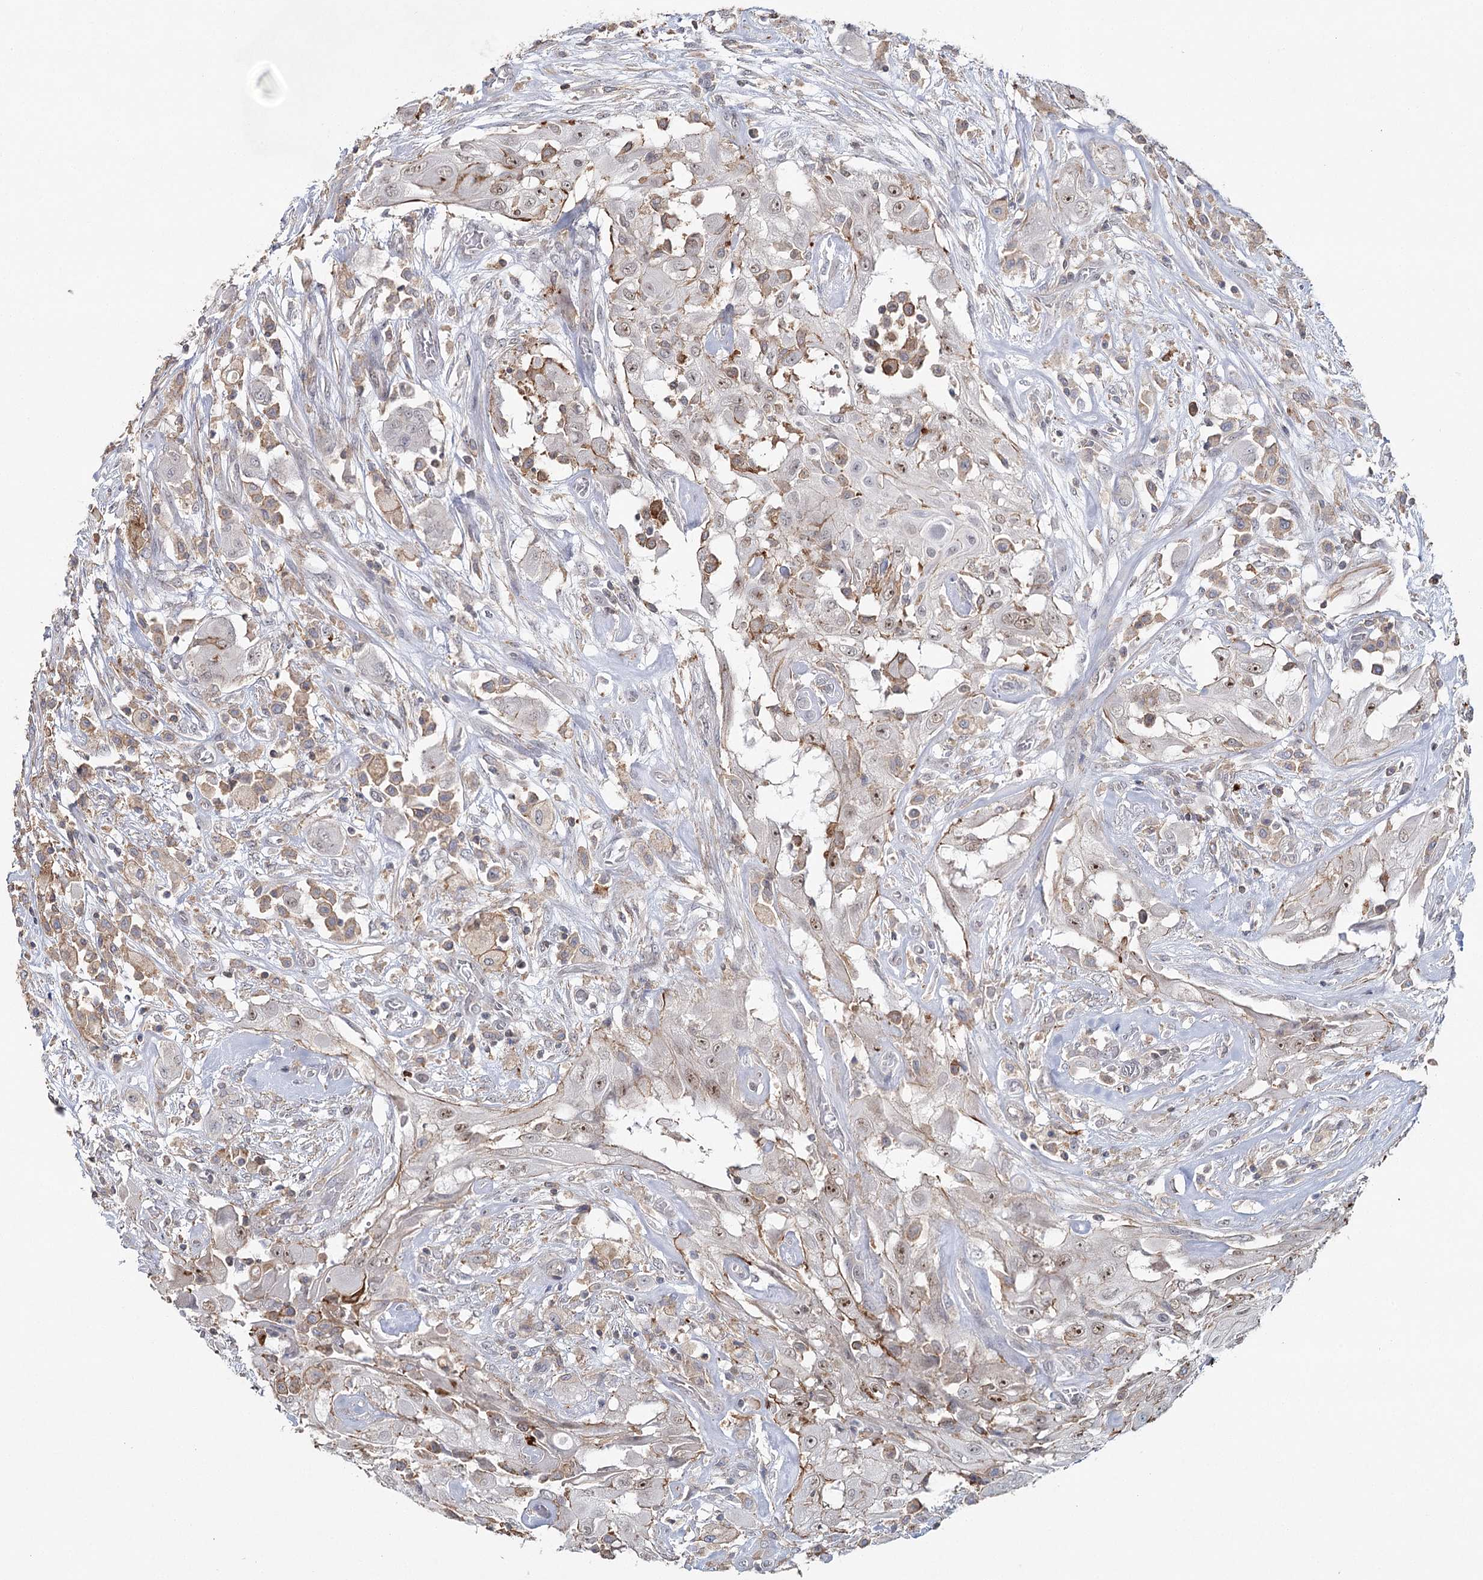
{"staining": {"intensity": "weak", "quantity": "25%-75%", "location": "cytoplasmic/membranous,nuclear"}, "tissue": "thyroid cancer", "cell_type": "Tumor cells", "image_type": "cancer", "snomed": [{"axis": "morphology", "description": "Papillary adenocarcinoma, NOS"}, {"axis": "topography", "description": "Thyroid gland"}], "caption": "Papillary adenocarcinoma (thyroid) tissue exhibits weak cytoplasmic/membranous and nuclear positivity in about 25%-75% of tumor cells, visualized by immunohistochemistry. Nuclei are stained in blue.", "gene": "ZC3H8", "patient": {"sex": "female", "age": 59}}